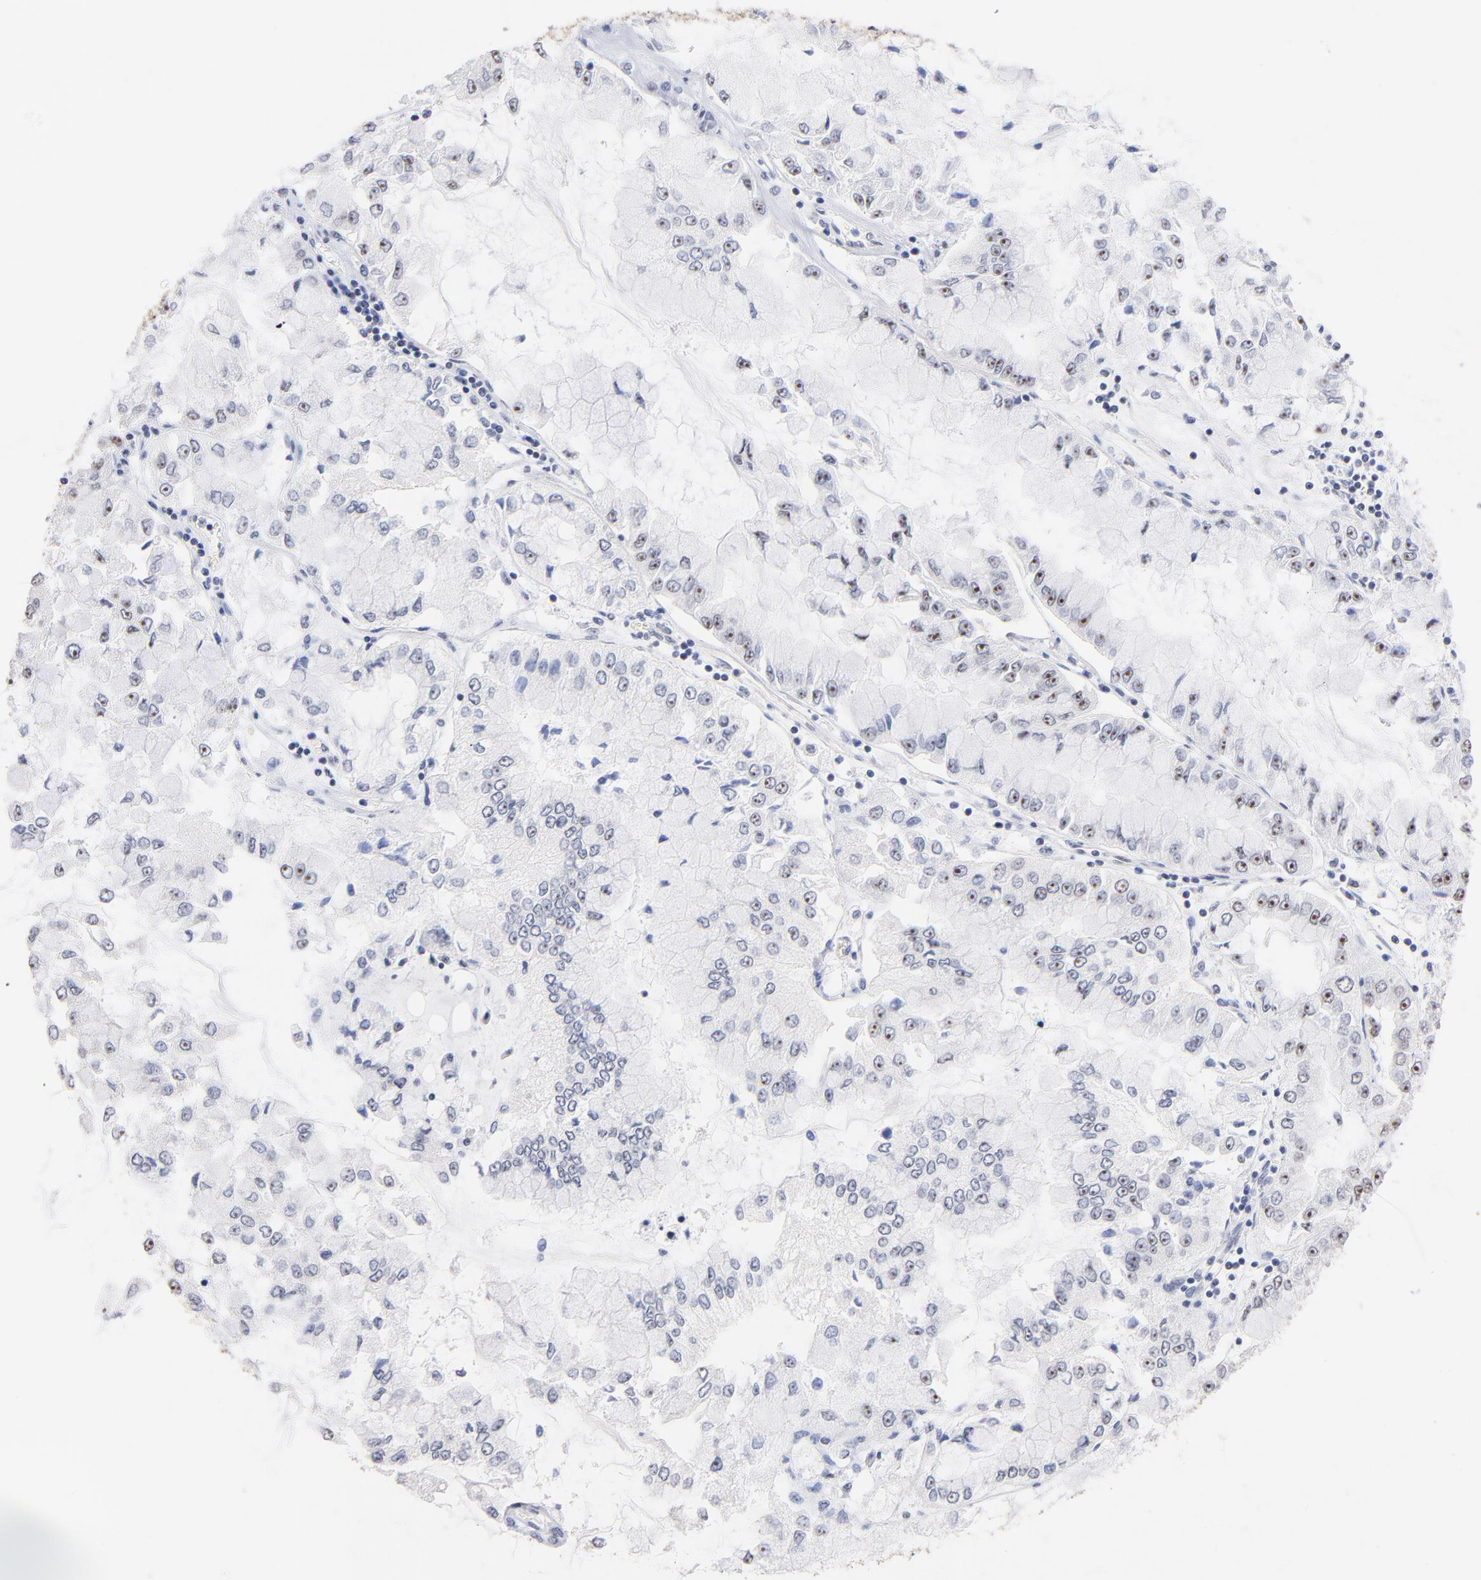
{"staining": {"intensity": "negative", "quantity": "none", "location": "none"}, "tissue": "liver cancer", "cell_type": "Tumor cells", "image_type": "cancer", "snomed": [{"axis": "morphology", "description": "Cholangiocarcinoma"}, {"axis": "topography", "description": "Liver"}], "caption": "Immunohistochemistry of human liver cholangiocarcinoma exhibits no positivity in tumor cells. The staining is performed using DAB (3,3'-diaminobenzidine) brown chromogen with nuclei counter-stained in using hematoxylin.", "gene": "ZNF74", "patient": {"sex": "female", "age": 79}}